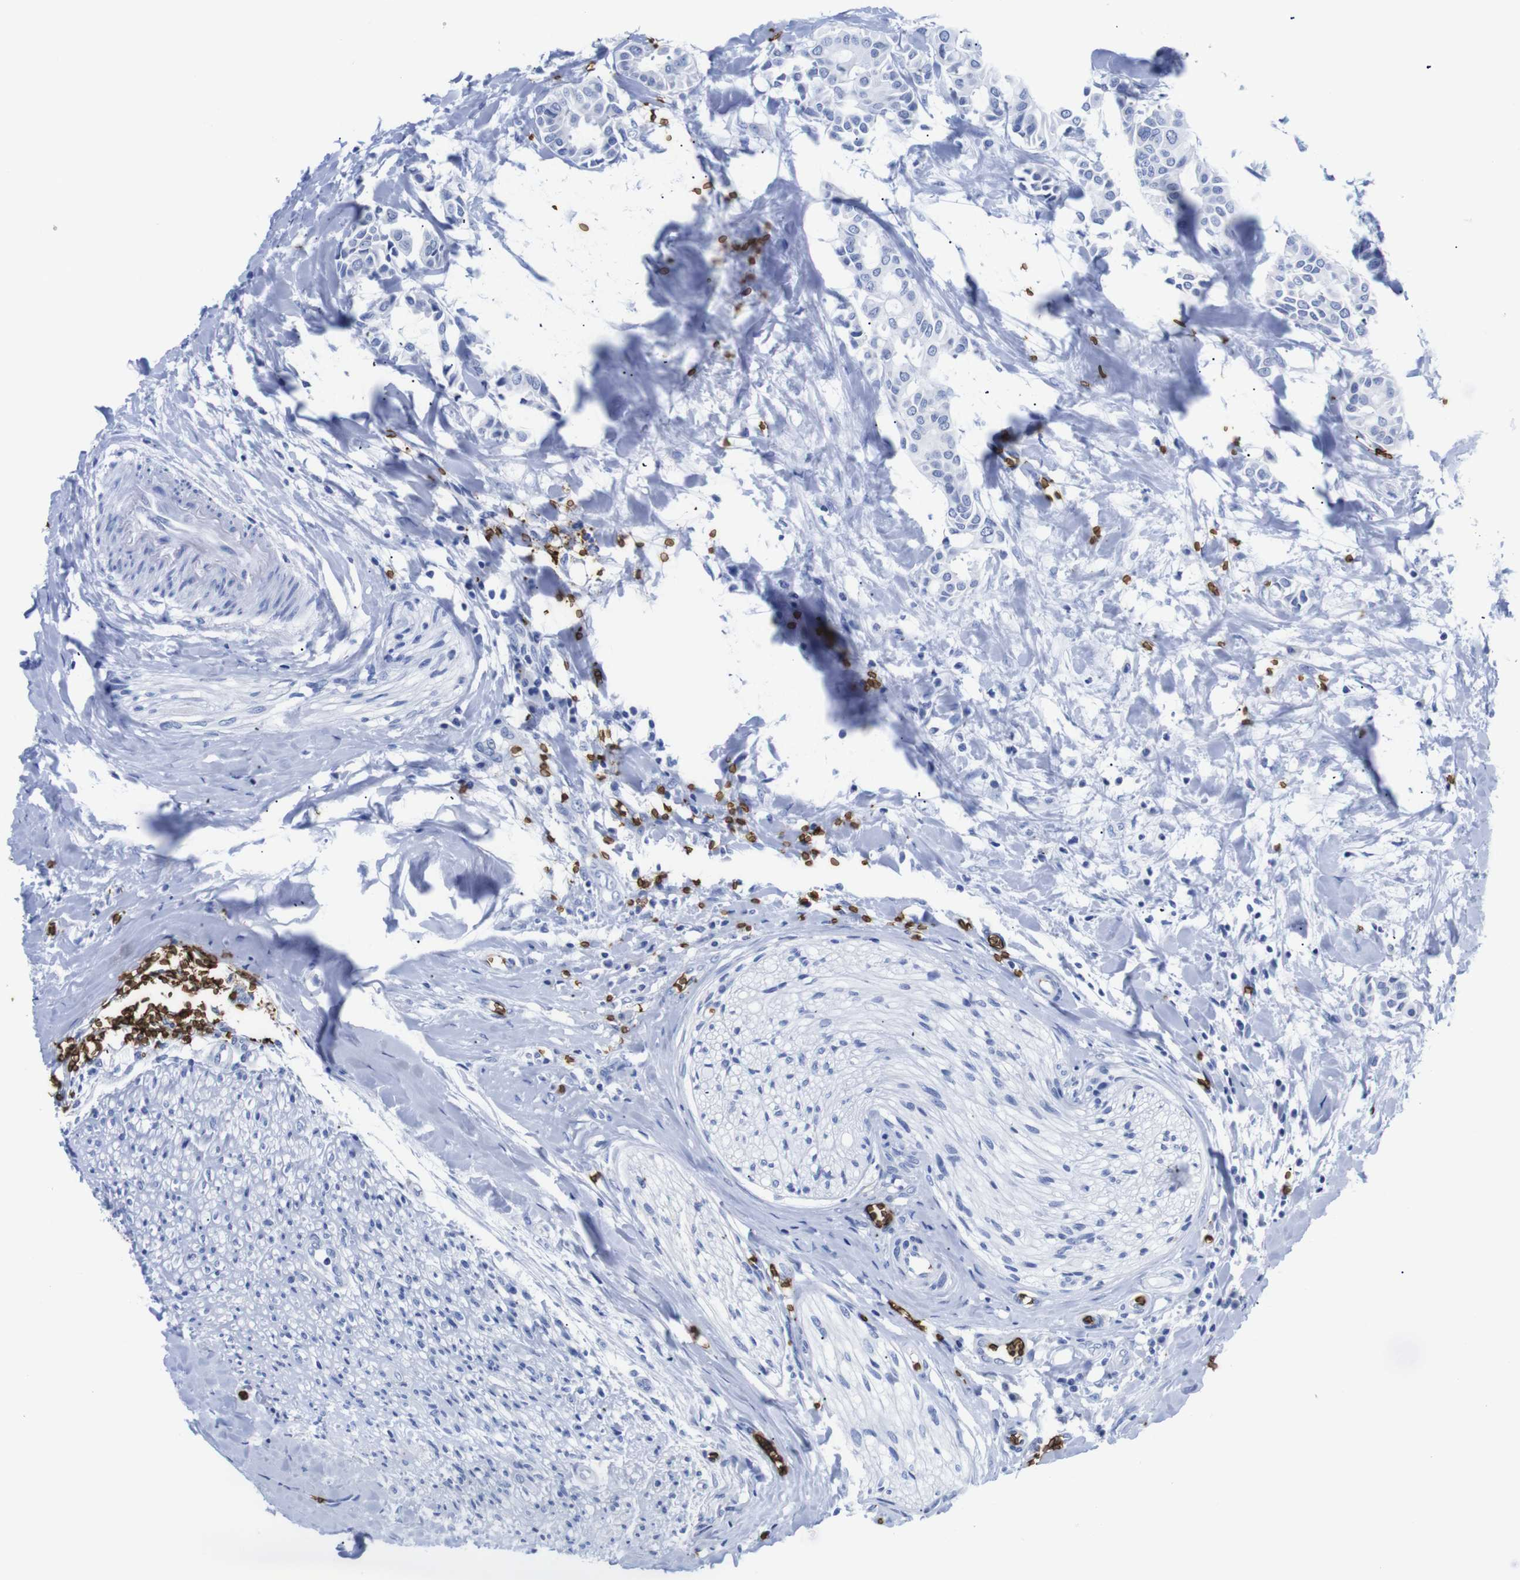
{"staining": {"intensity": "negative", "quantity": "none", "location": "none"}, "tissue": "head and neck cancer", "cell_type": "Tumor cells", "image_type": "cancer", "snomed": [{"axis": "morphology", "description": "Adenocarcinoma, NOS"}, {"axis": "topography", "description": "Salivary gland"}, {"axis": "topography", "description": "Head-Neck"}], "caption": "This image is of head and neck cancer (adenocarcinoma) stained with immunohistochemistry to label a protein in brown with the nuclei are counter-stained blue. There is no expression in tumor cells.", "gene": "S1PR2", "patient": {"sex": "female", "age": 59}}